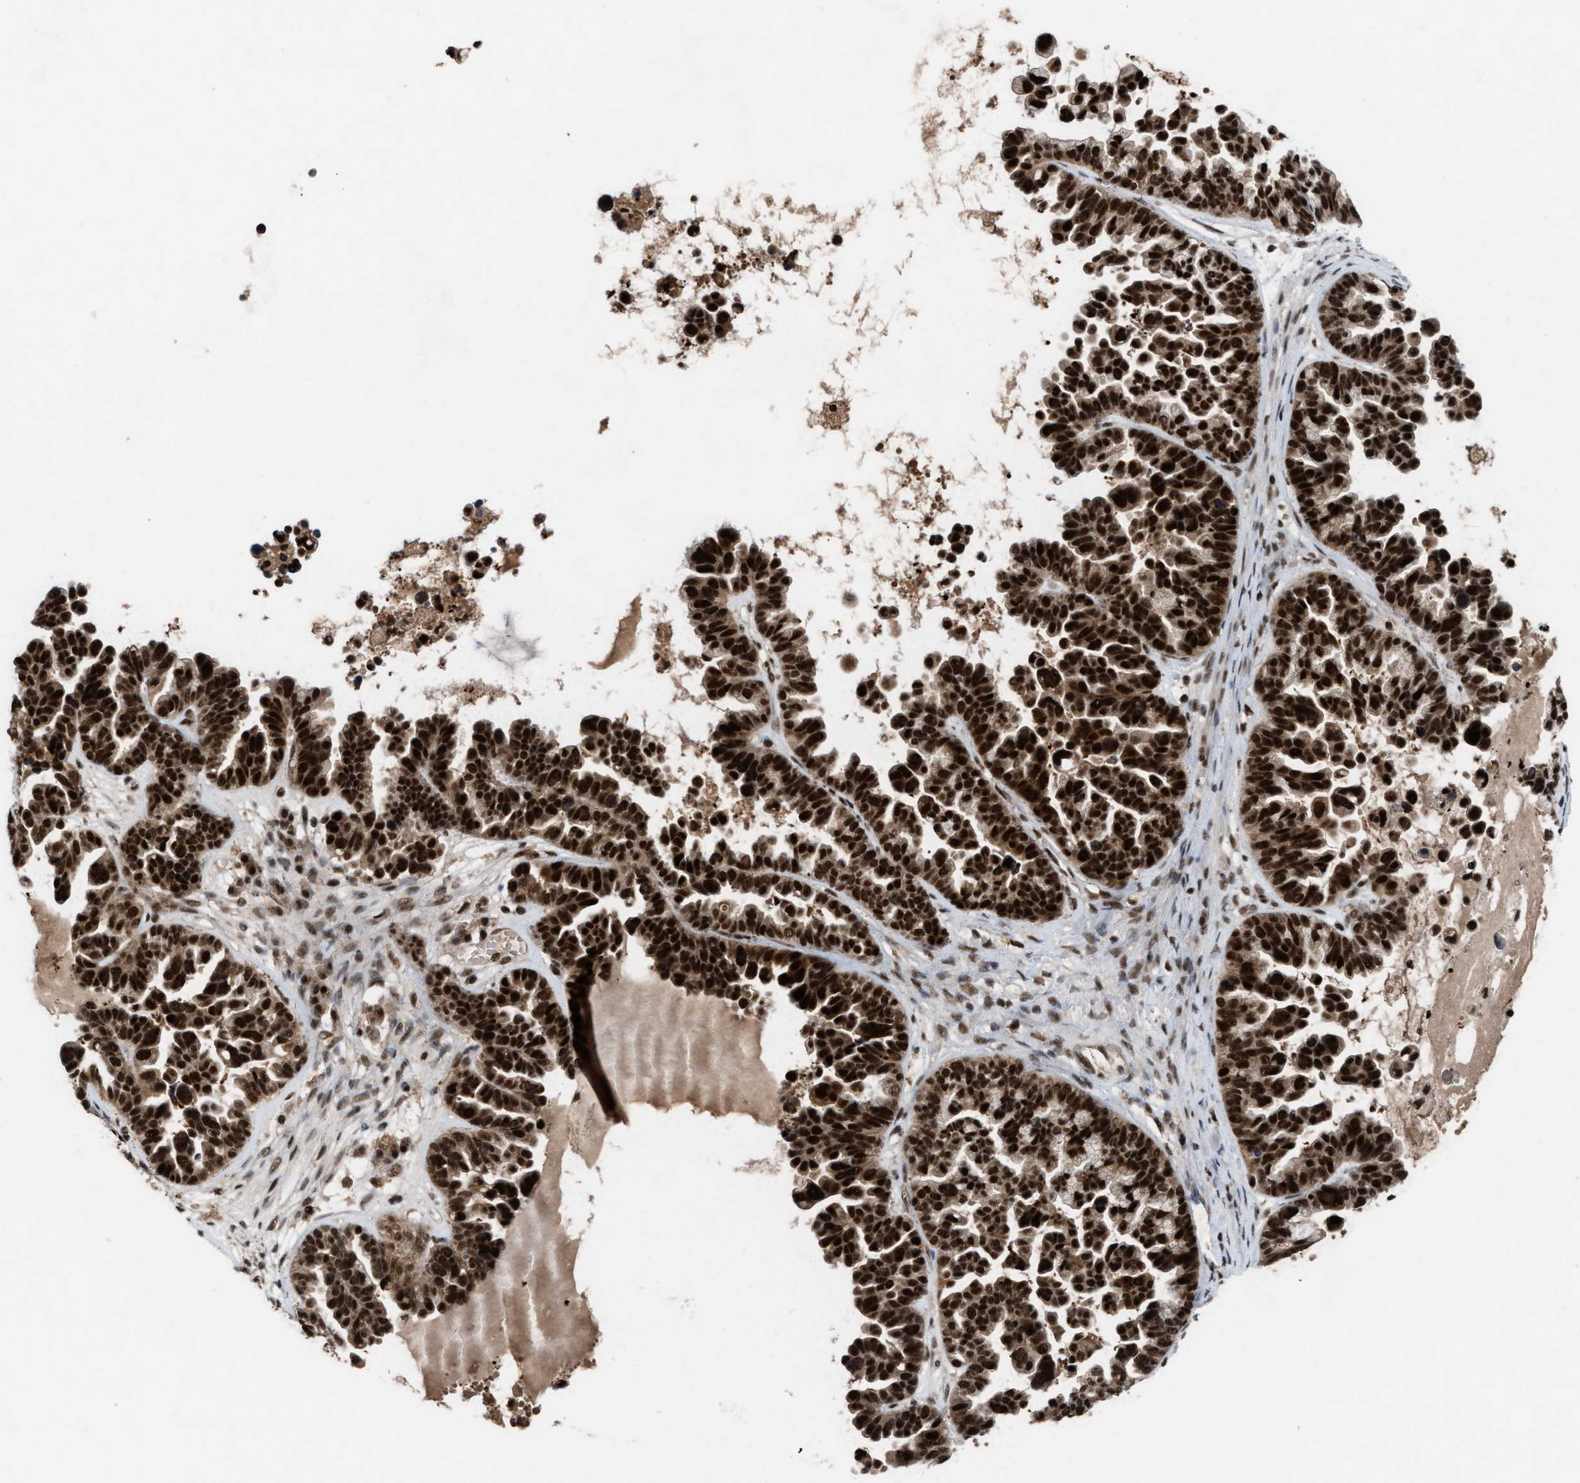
{"staining": {"intensity": "strong", "quantity": ">75%", "location": "nuclear"}, "tissue": "ovarian cancer", "cell_type": "Tumor cells", "image_type": "cancer", "snomed": [{"axis": "morphology", "description": "Cystadenocarcinoma, serous, NOS"}, {"axis": "topography", "description": "Ovary"}], "caption": "The histopathology image demonstrates staining of serous cystadenocarcinoma (ovarian), revealing strong nuclear protein staining (brown color) within tumor cells.", "gene": "PRPF4", "patient": {"sex": "female", "age": 56}}